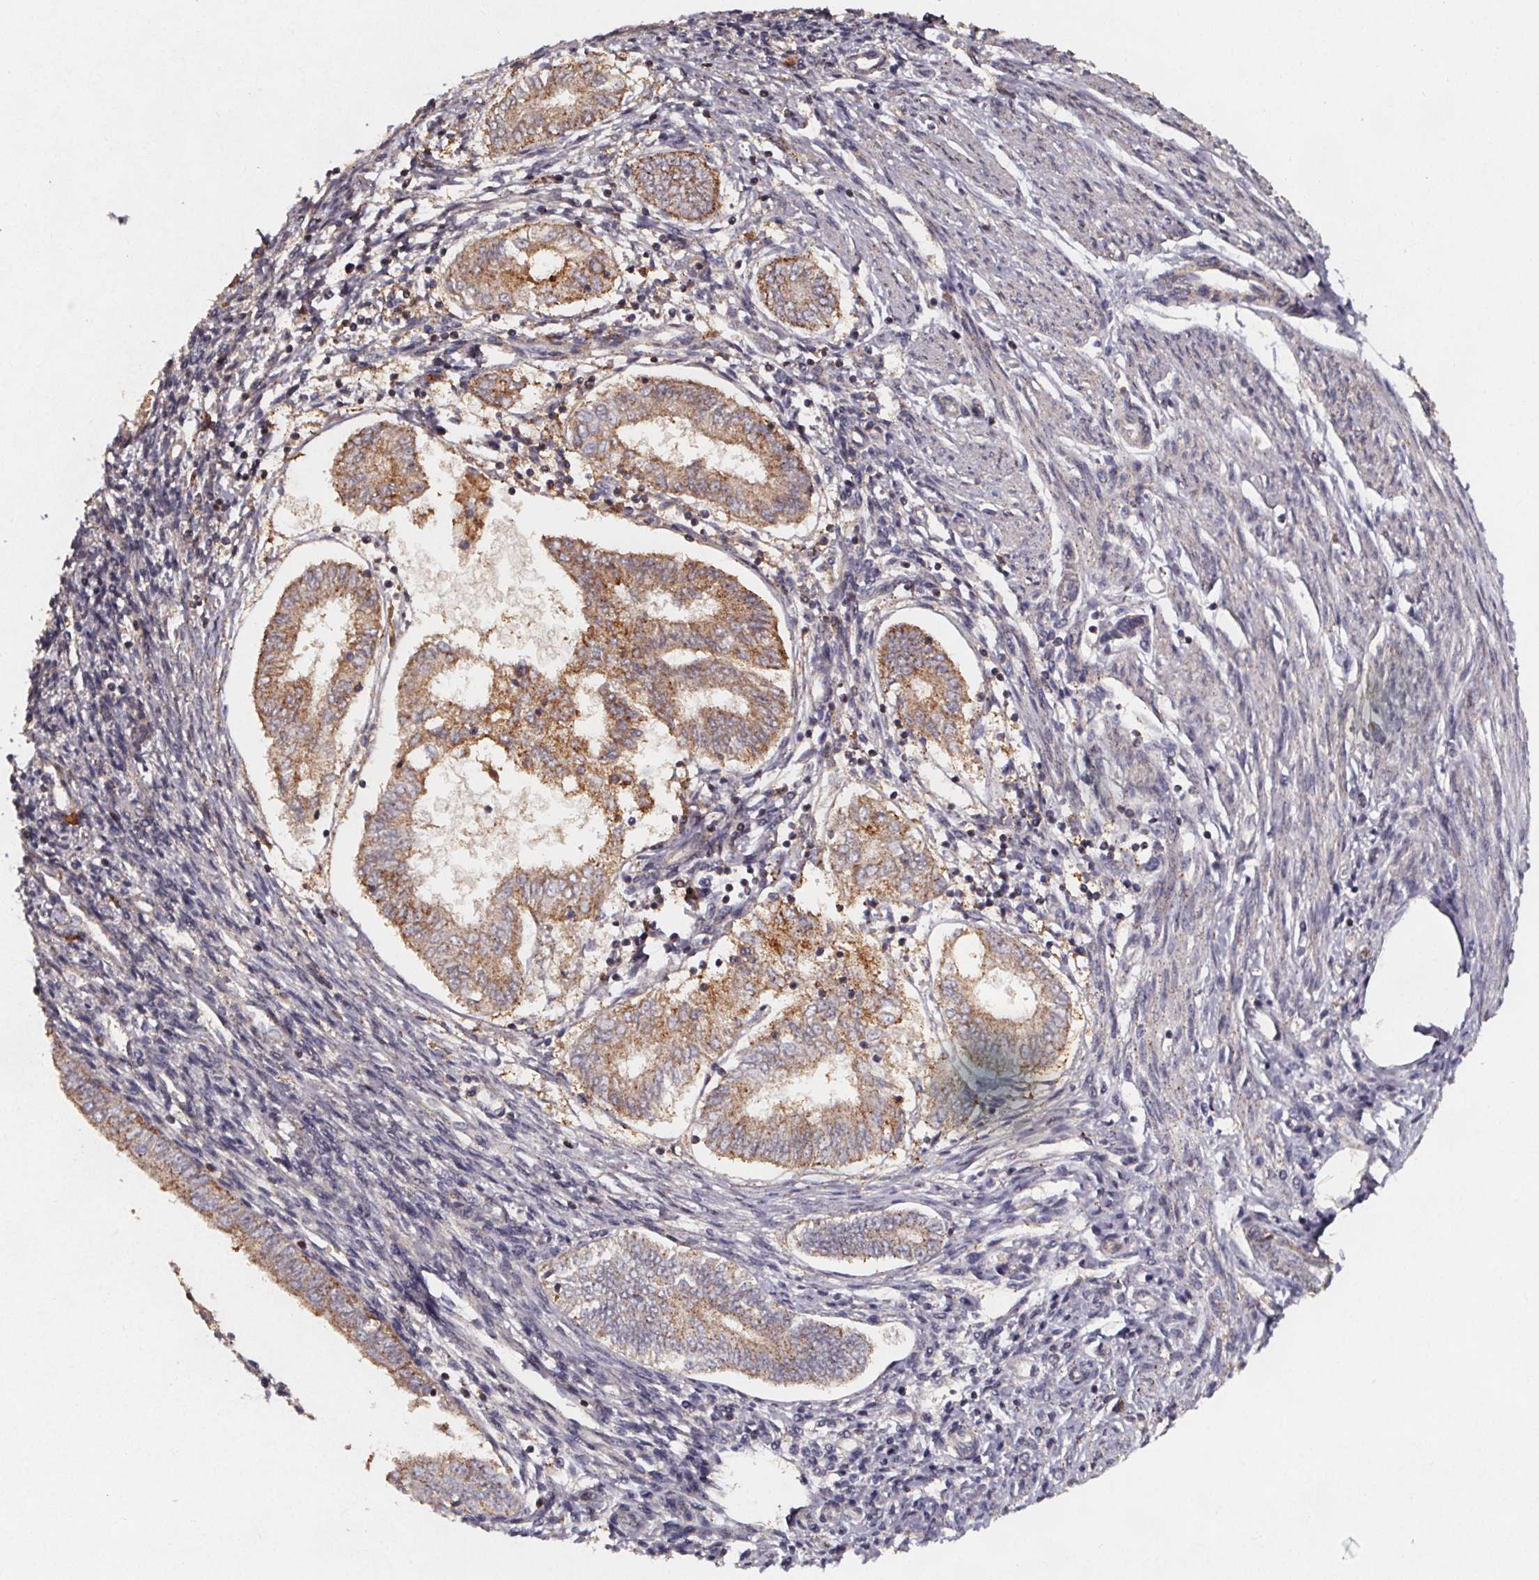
{"staining": {"intensity": "moderate", "quantity": ">75%", "location": "cytoplasmic/membranous"}, "tissue": "endometrial cancer", "cell_type": "Tumor cells", "image_type": "cancer", "snomed": [{"axis": "morphology", "description": "Adenocarcinoma, NOS"}, {"axis": "topography", "description": "Endometrium"}], "caption": "Protein analysis of endometrial cancer (adenocarcinoma) tissue displays moderate cytoplasmic/membranous staining in about >75% of tumor cells. Immunohistochemistry (ihc) stains the protein of interest in brown and the nuclei are stained blue.", "gene": "ZNF879", "patient": {"sex": "female", "age": 68}}